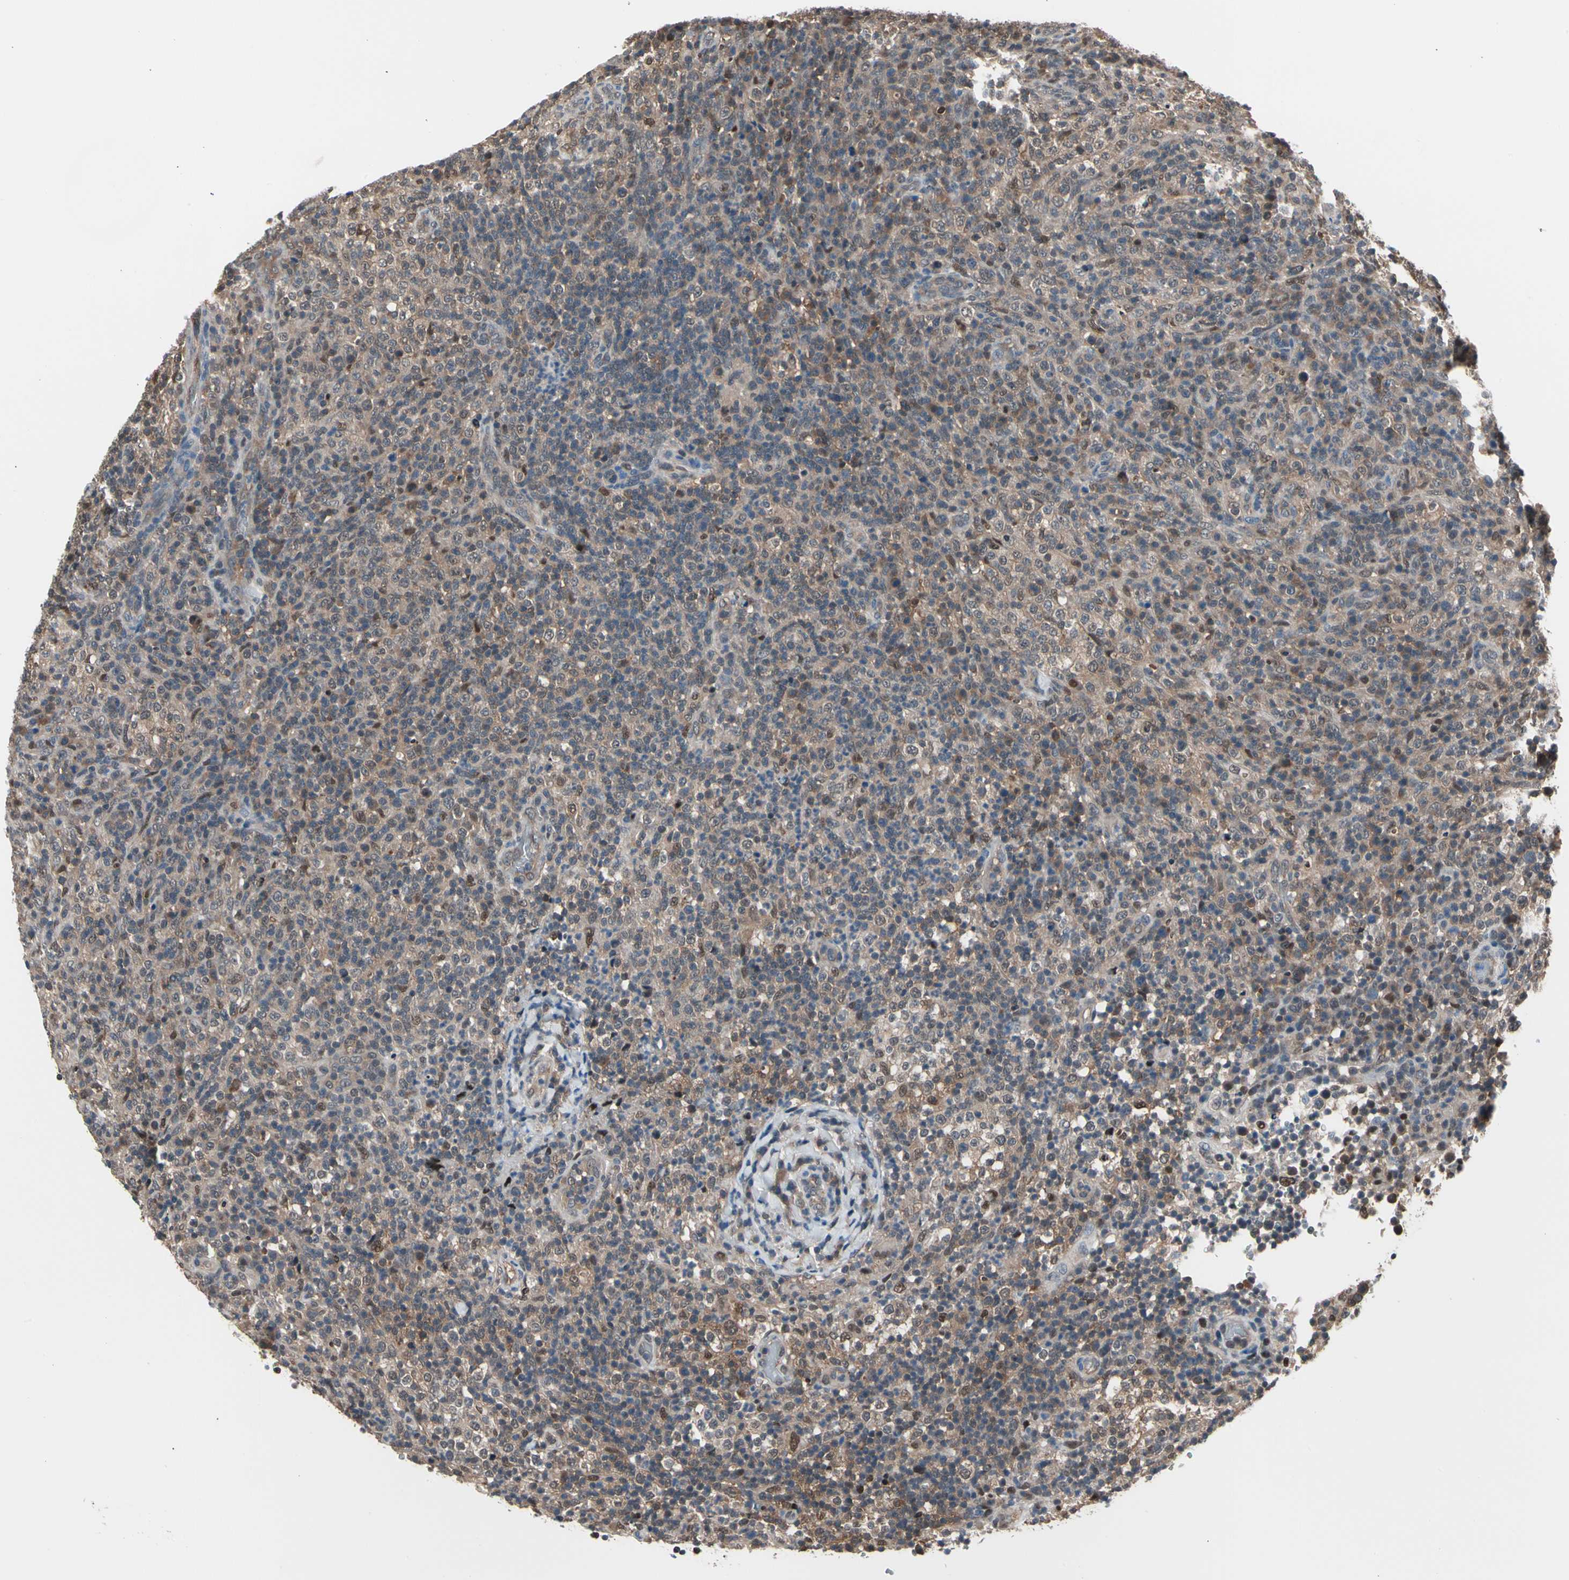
{"staining": {"intensity": "moderate", "quantity": ">75%", "location": "cytoplasmic/membranous,nuclear"}, "tissue": "lymphoma", "cell_type": "Tumor cells", "image_type": "cancer", "snomed": [{"axis": "morphology", "description": "Malignant lymphoma, non-Hodgkin's type, High grade"}, {"axis": "topography", "description": "Lymph node"}], "caption": "IHC of human malignant lymphoma, non-Hodgkin's type (high-grade) reveals medium levels of moderate cytoplasmic/membranous and nuclear staining in about >75% of tumor cells.", "gene": "PSMA2", "patient": {"sex": "female", "age": 76}}